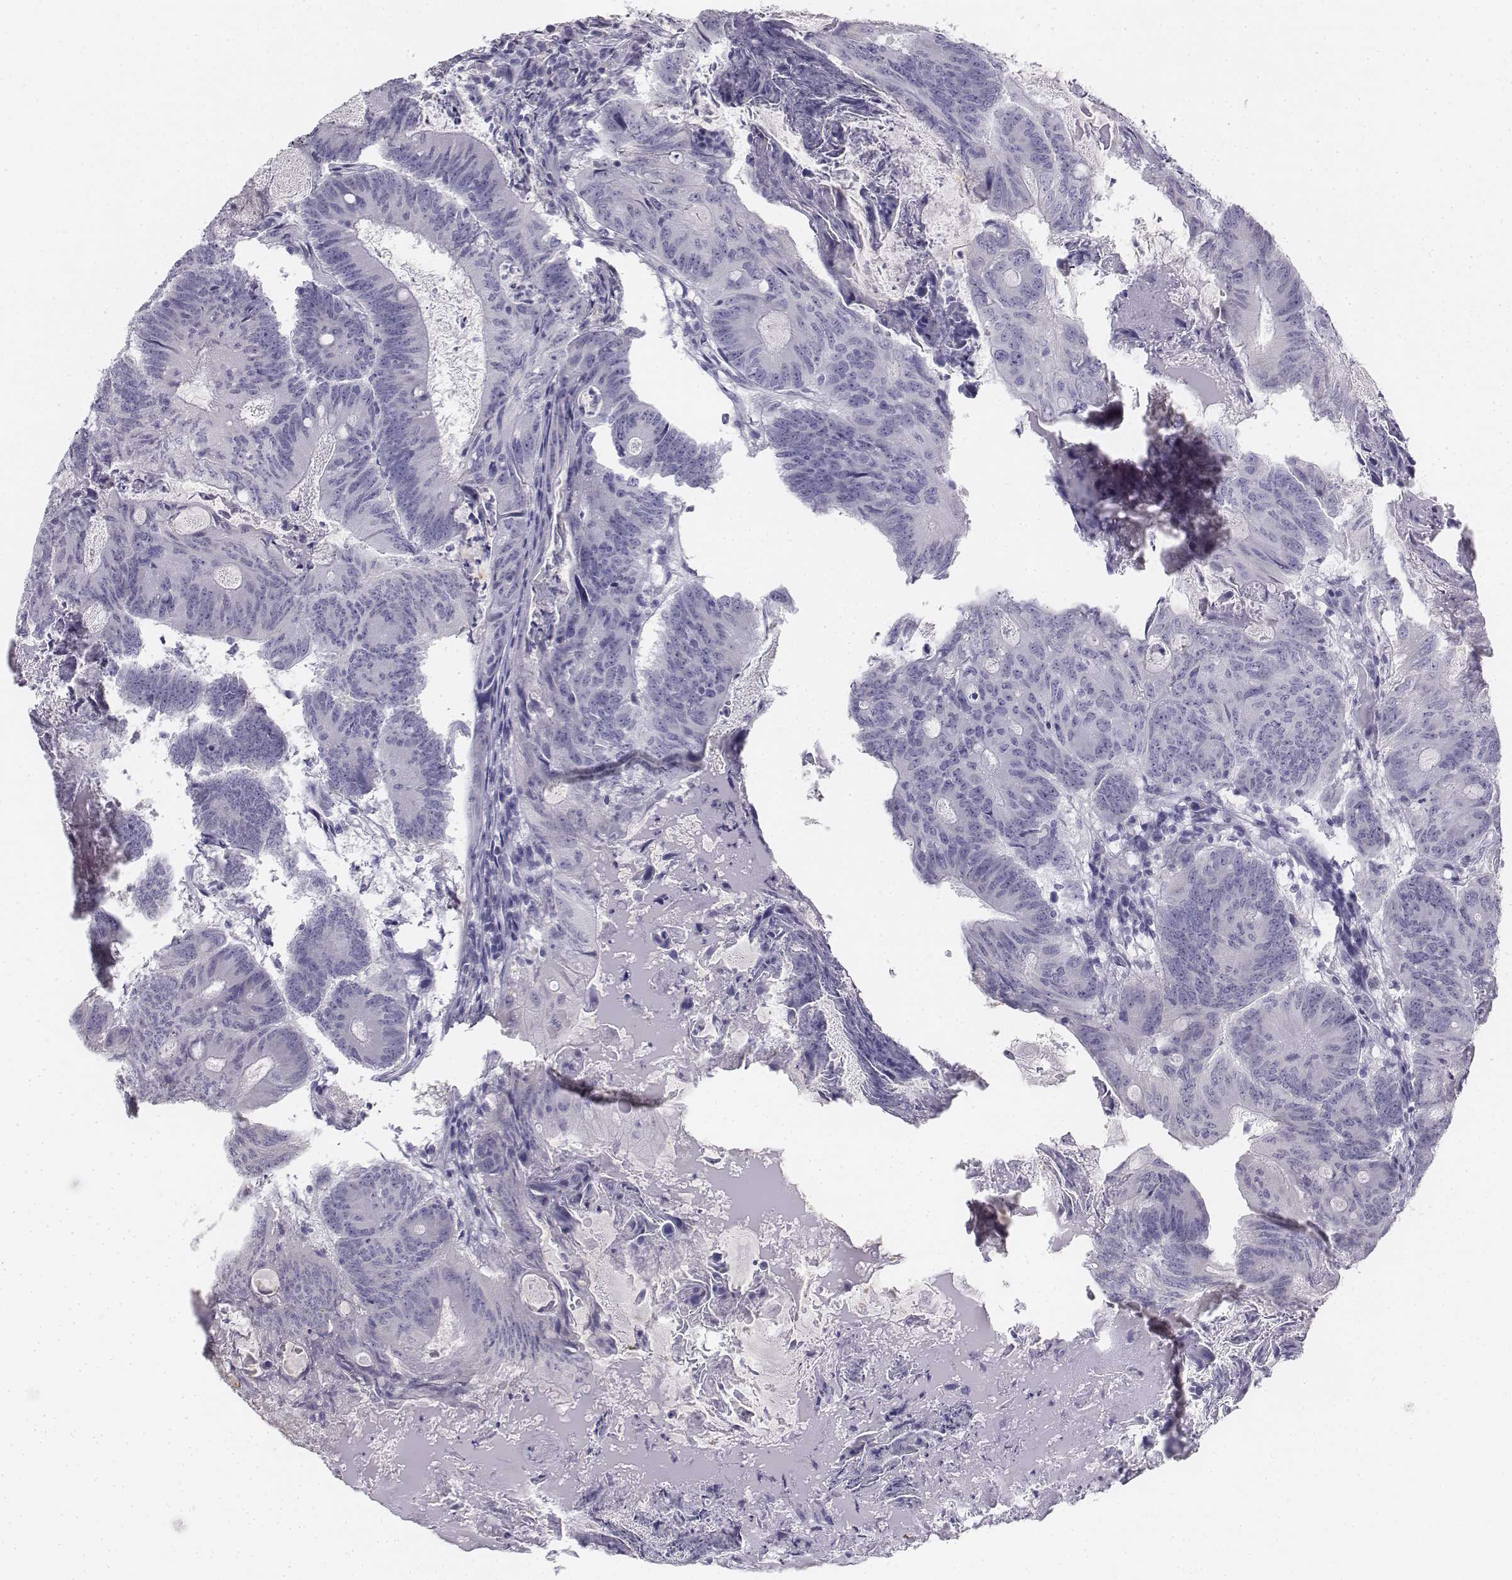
{"staining": {"intensity": "negative", "quantity": "none", "location": "none"}, "tissue": "colorectal cancer", "cell_type": "Tumor cells", "image_type": "cancer", "snomed": [{"axis": "morphology", "description": "Adenocarcinoma, NOS"}, {"axis": "topography", "description": "Colon"}], "caption": "Immunohistochemical staining of human colorectal adenocarcinoma displays no significant staining in tumor cells.", "gene": "PENK", "patient": {"sex": "female", "age": 70}}